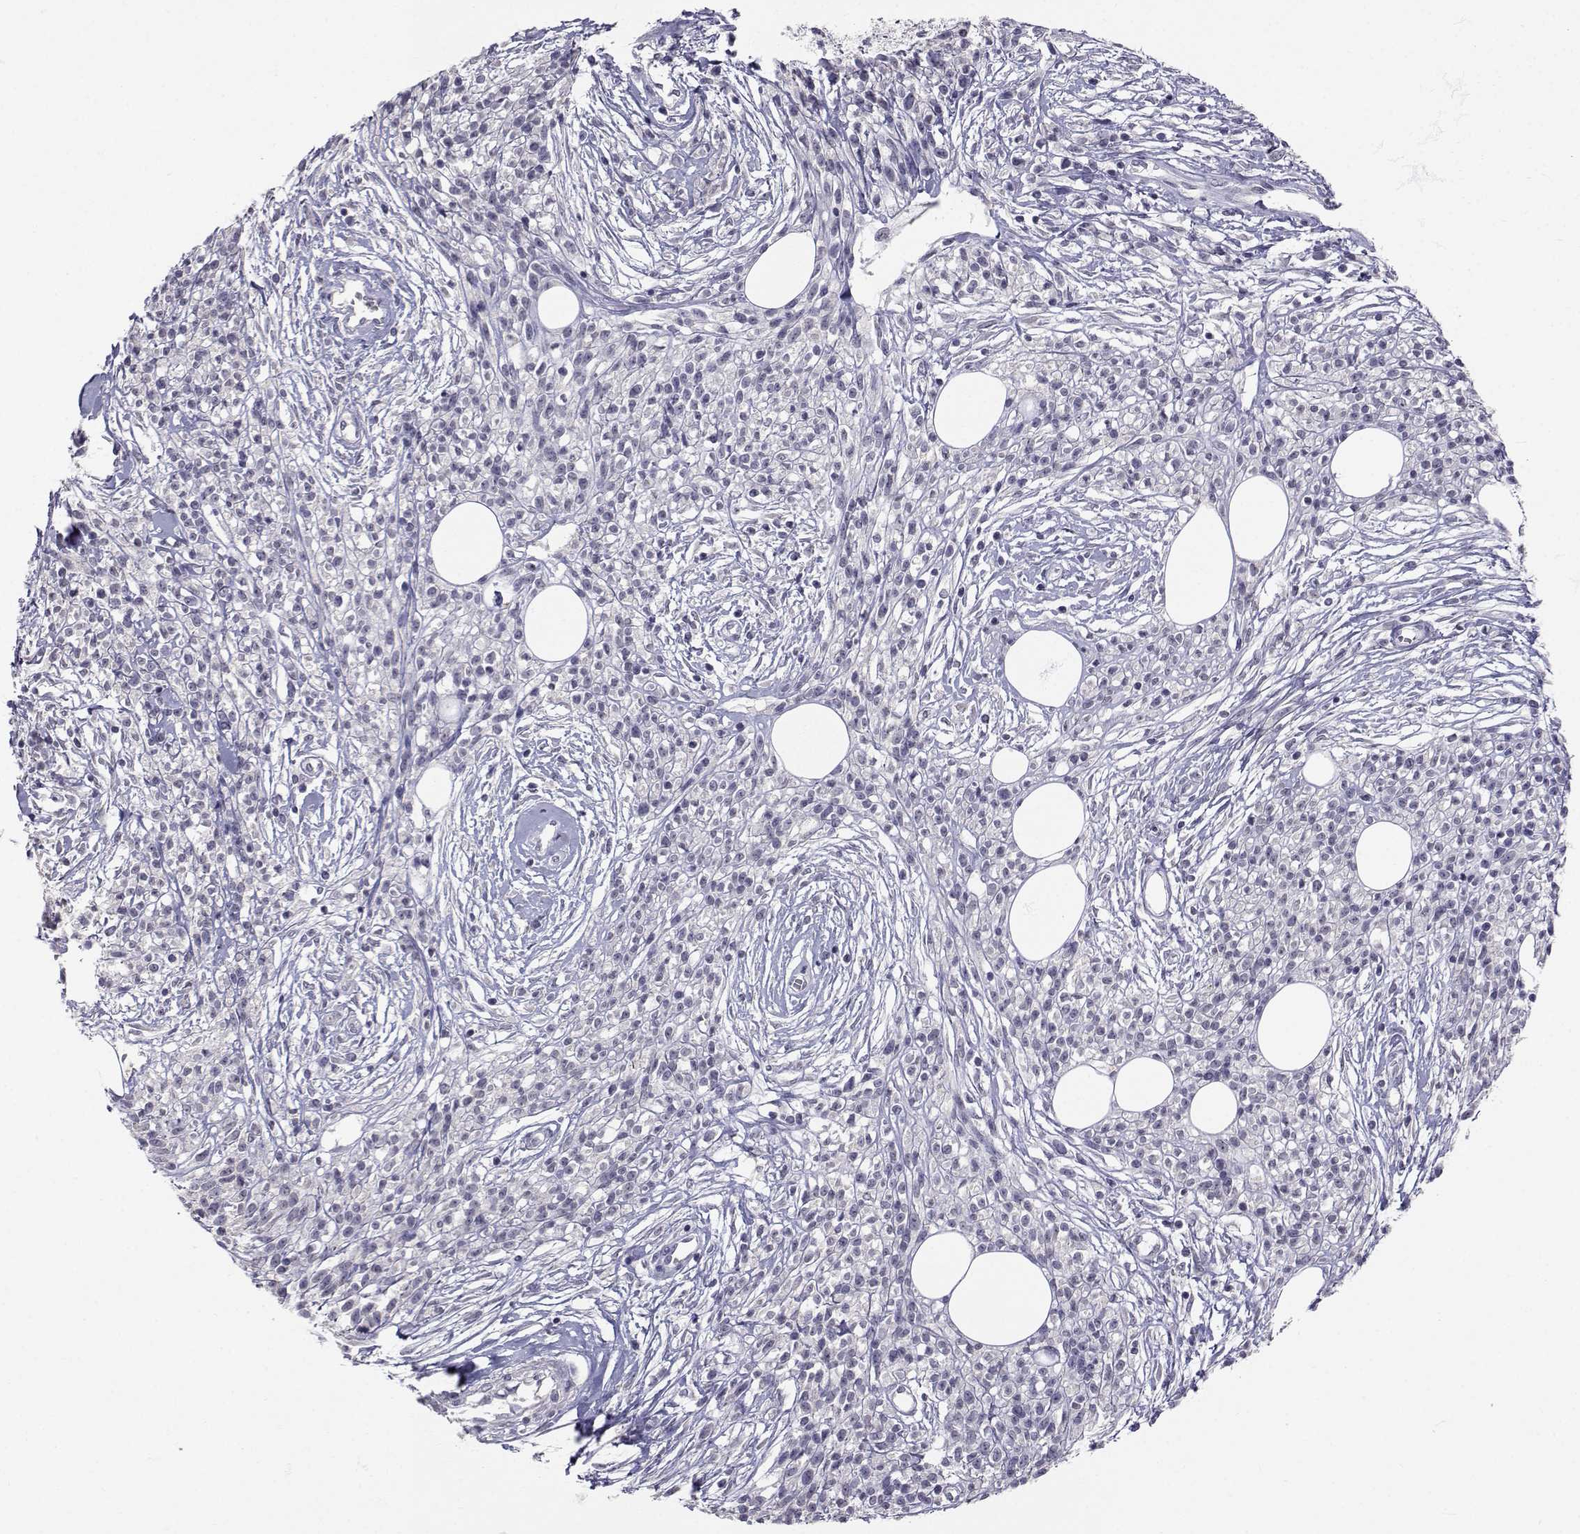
{"staining": {"intensity": "negative", "quantity": "none", "location": "none"}, "tissue": "melanoma", "cell_type": "Tumor cells", "image_type": "cancer", "snomed": [{"axis": "morphology", "description": "Malignant melanoma, NOS"}, {"axis": "topography", "description": "Skin"}, {"axis": "topography", "description": "Skin of trunk"}], "caption": "Micrograph shows no significant protein positivity in tumor cells of malignant melanoma.", "gene": "SLC6A3", "patient": {"sex": "male", "age": 74}}